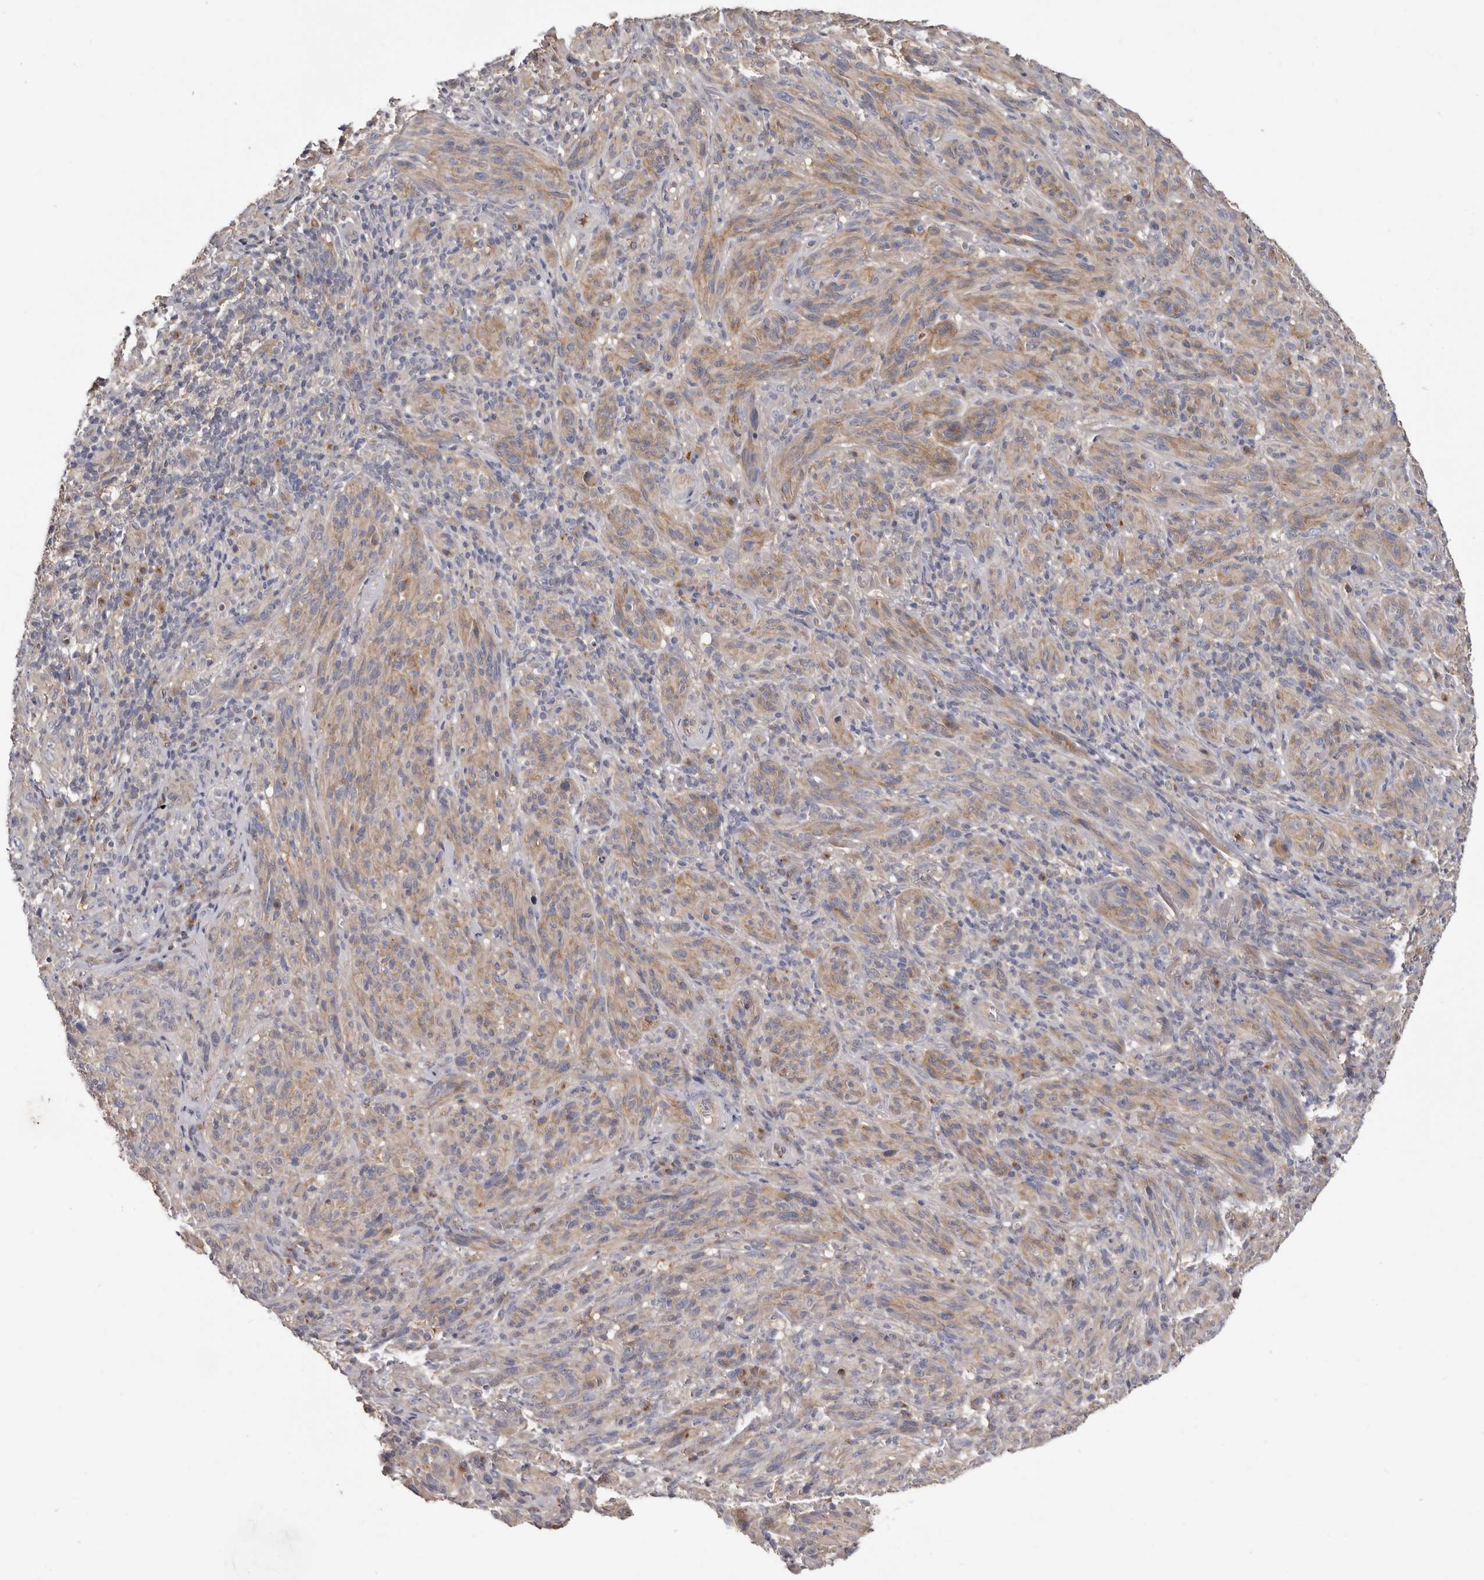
{"staining": {"intensity": "weak", "quantity": ">75%", "location": "cytoplasmic/membranous"}, "tissue": "melanoma", "cell_type": "Tumor cells", "image_type": "cancer", "snomed": [{"axis": "morphology", "description": "Malignant melanoma, NOS"}, {"axis": "topography", "description": "Skin of head"}], "caption": "IHC micrograph of neoplastic tissue: human malignant melanoma stained using immunohistochemistry reveals low levels of weak protein expression localized specifically in the cytoplasmic/membranous of tumor cells, appearing as a cytoplasmic/membranous brown color.", "gene": "INKA2", "patient": {"sex": "male", "age": 96}}